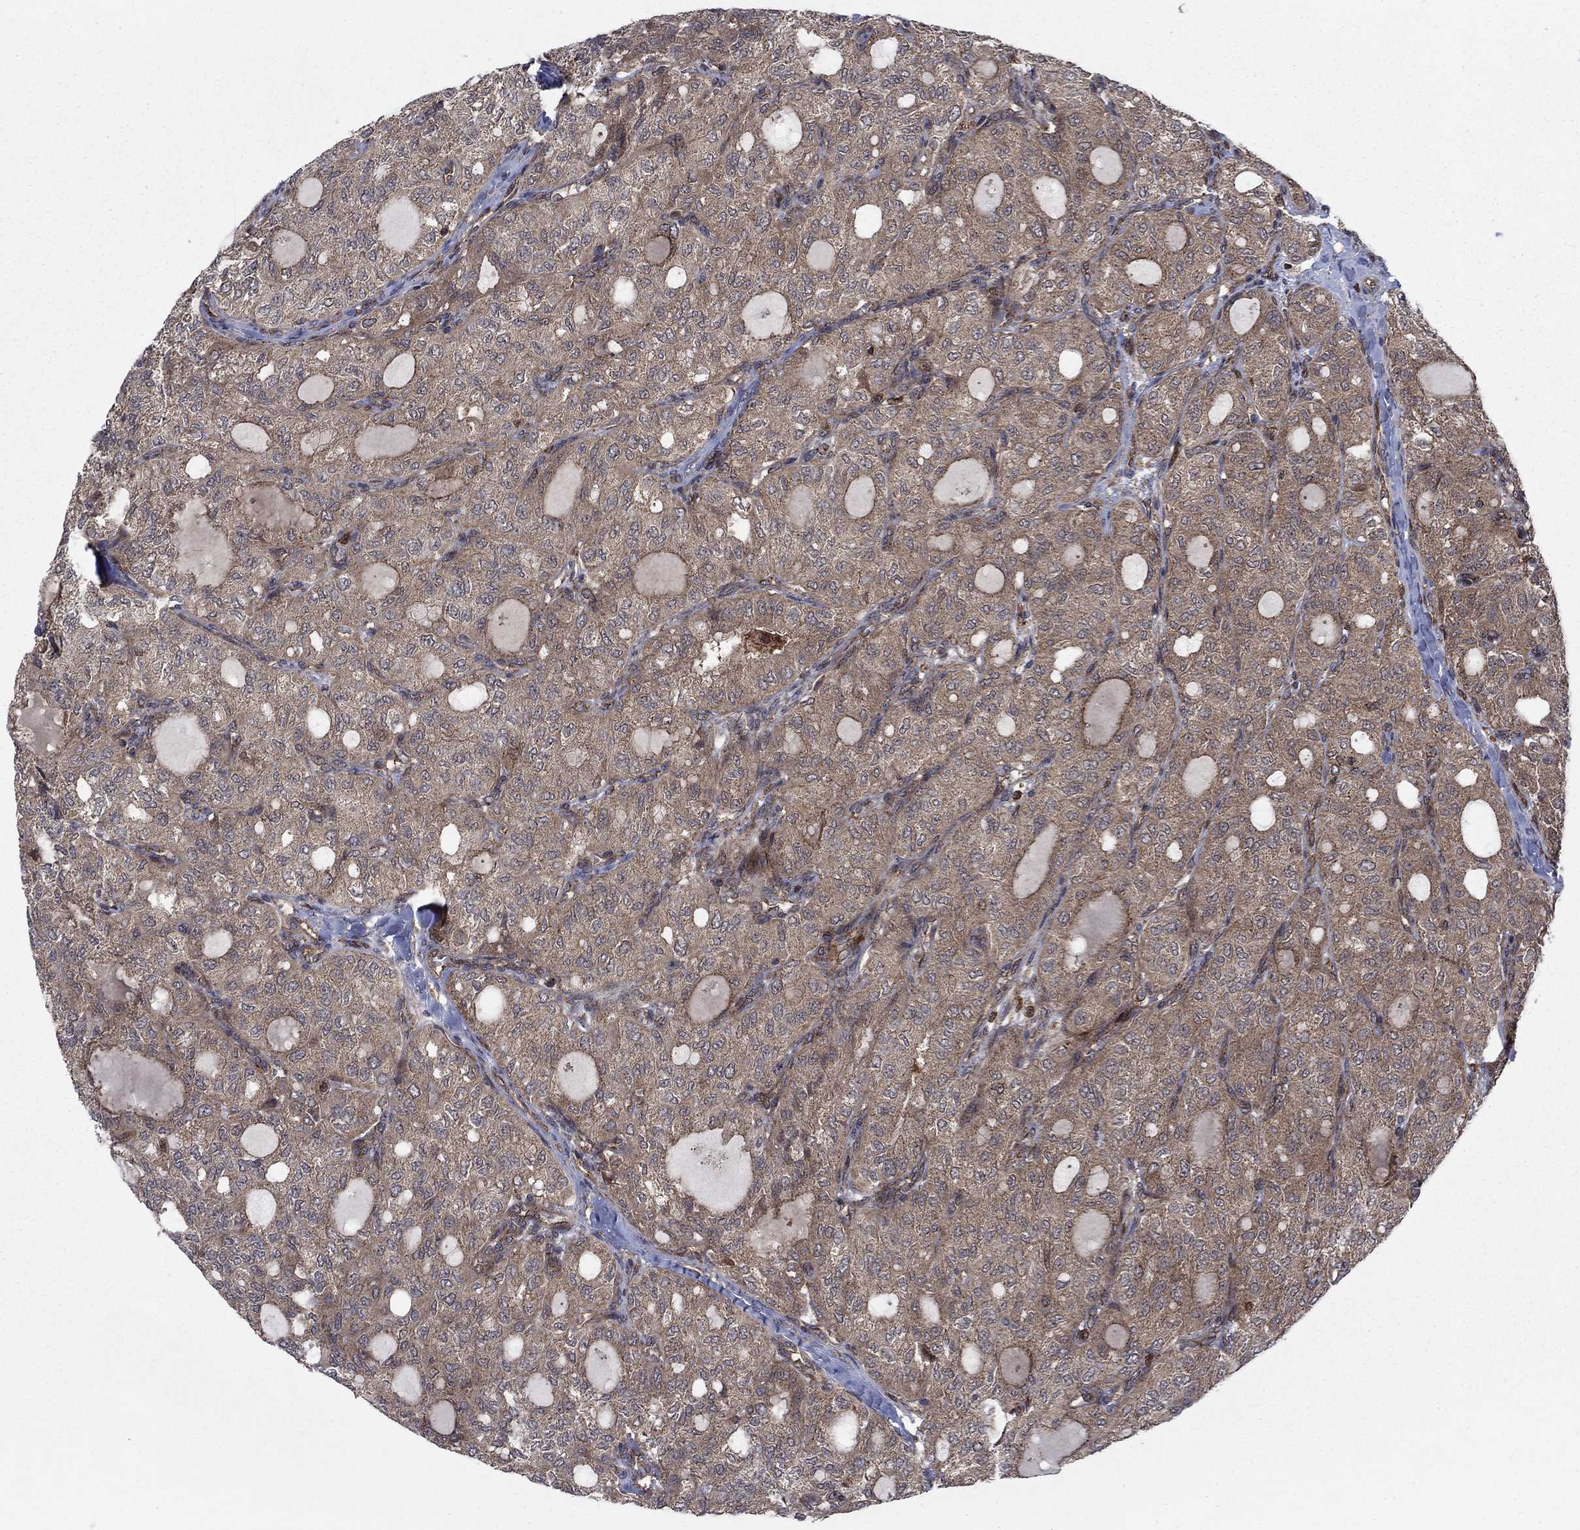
{"staining": {"intensity": "weak", "quantity": "25%-75%", "location": "cytoplasmic/membranous"}, "tissue": "thyroid cancer", "cell_type": "Tumor cells", "image_type": "cancer", "snomed": [{"axis": "morphology", "description": "Follicular adenoma carcinoma, NOS"}, {"axis": "topography", "description": "Thyroid gland"}], "caption": "Immunohistochemistry photomicrograph of human thyroid cancer (follicular adenoma carcinoma) stained for a protein (brown), which displays low levels of weak cytoplasmic/membranous expression in approximately 25%-75% of tumor cells.", "gene": "IFI35", "patient": {"sex": "male", "age": 75}}